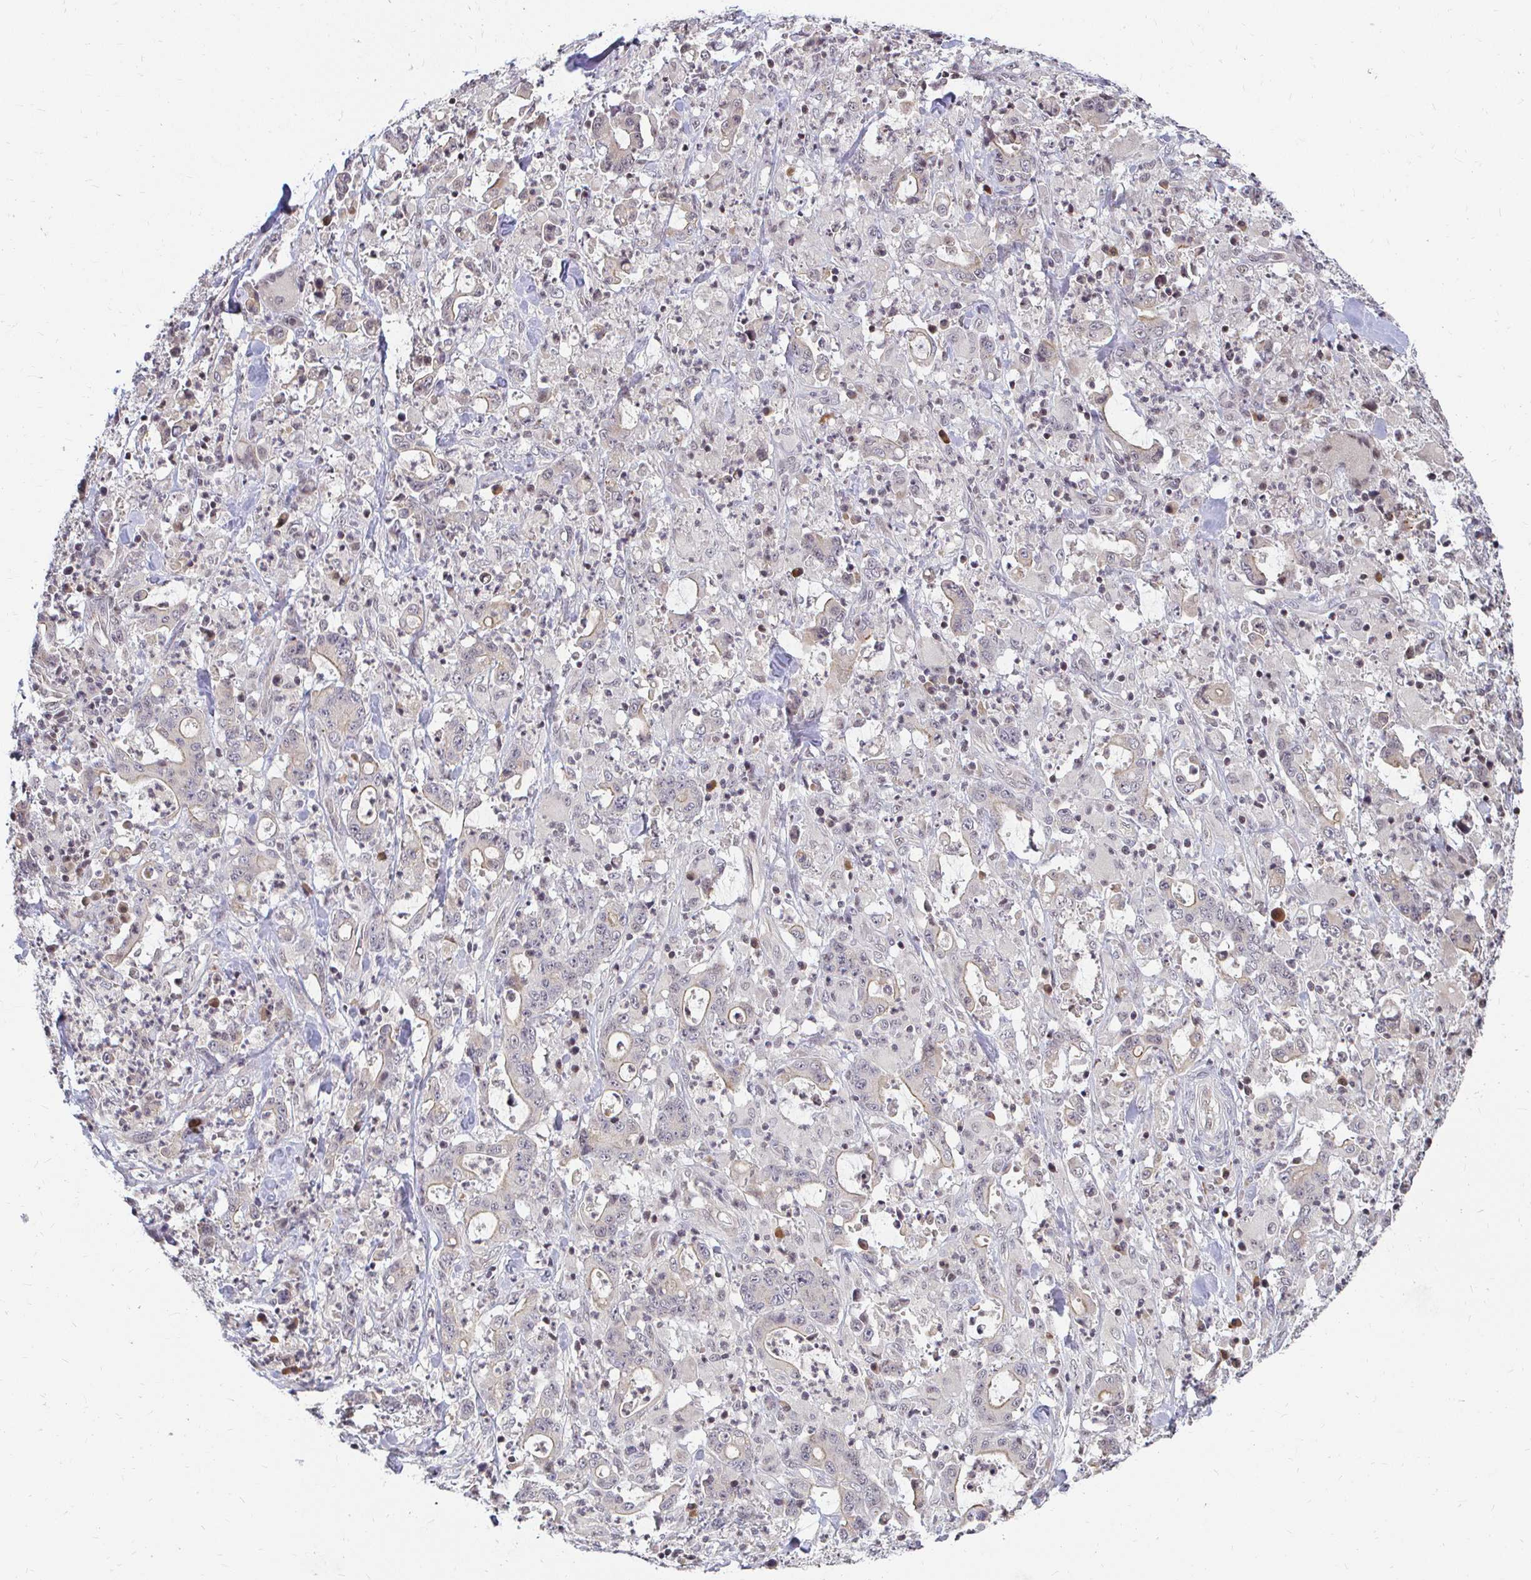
{"staining": {"intensity": "negative", "quantity": "none", "location": "none"}, "tissue": "stomach cancer", "cell_type": "Tumor cells", "image_type": "cancer", "snomed": [{"axis": "morphology", "description": "Adenocarcinoma, NOS"}, {"axis": "topography", "description": "Stomach, upper"}], "caption": "Stomach adenocarcinoma was stained to show a protein in brown. There is no significant staining in tumor cells.", "gene": "ANK3", "patient": {"sex": "male", "age": 68}}